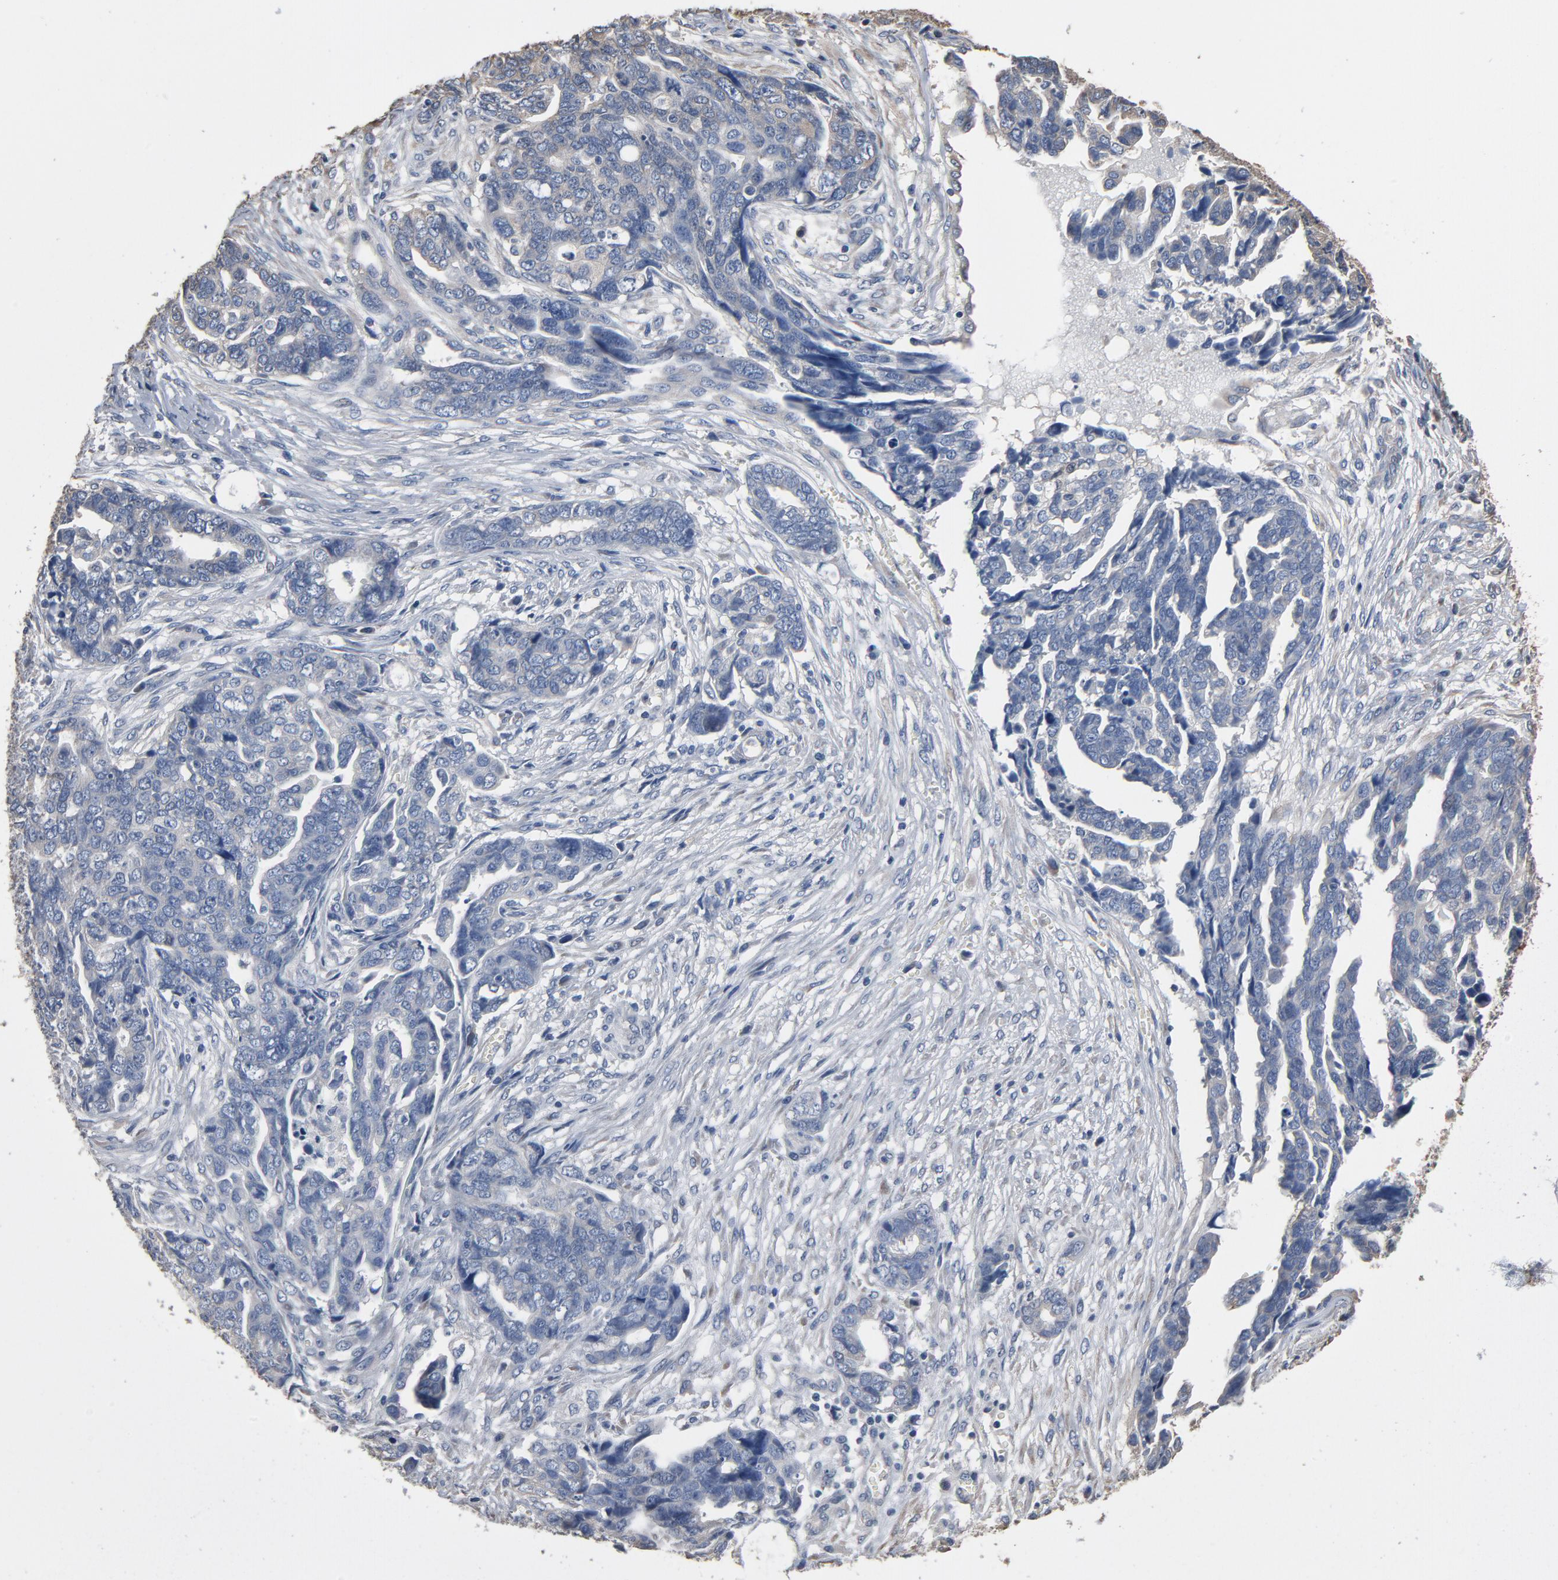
{"staining": {"intensity": "negative", "quantity": "none", "location": "none"}, "tissue": "ovarian cancer", "cell_type": "Tumor cells", "image_type": "cancer", "snomed": [{"axis": "morphology", "description": "Normal tissue, NOS"}, {"axis": "morphology", "description": "Cystadenocarcinoma, serous, NOS"}, {"axis": "topography", "description": "Fallopian tube"}, {"axis": "topography", "description": "Ovary"}], "caption": "Immunohistochemical staining of human ovarian cancer (serous cystadenocarcinoma) demonstrates no significant staining in tumor cells.", "gene": "SOX6", "patient": {"sex": "female", "age": 56}}